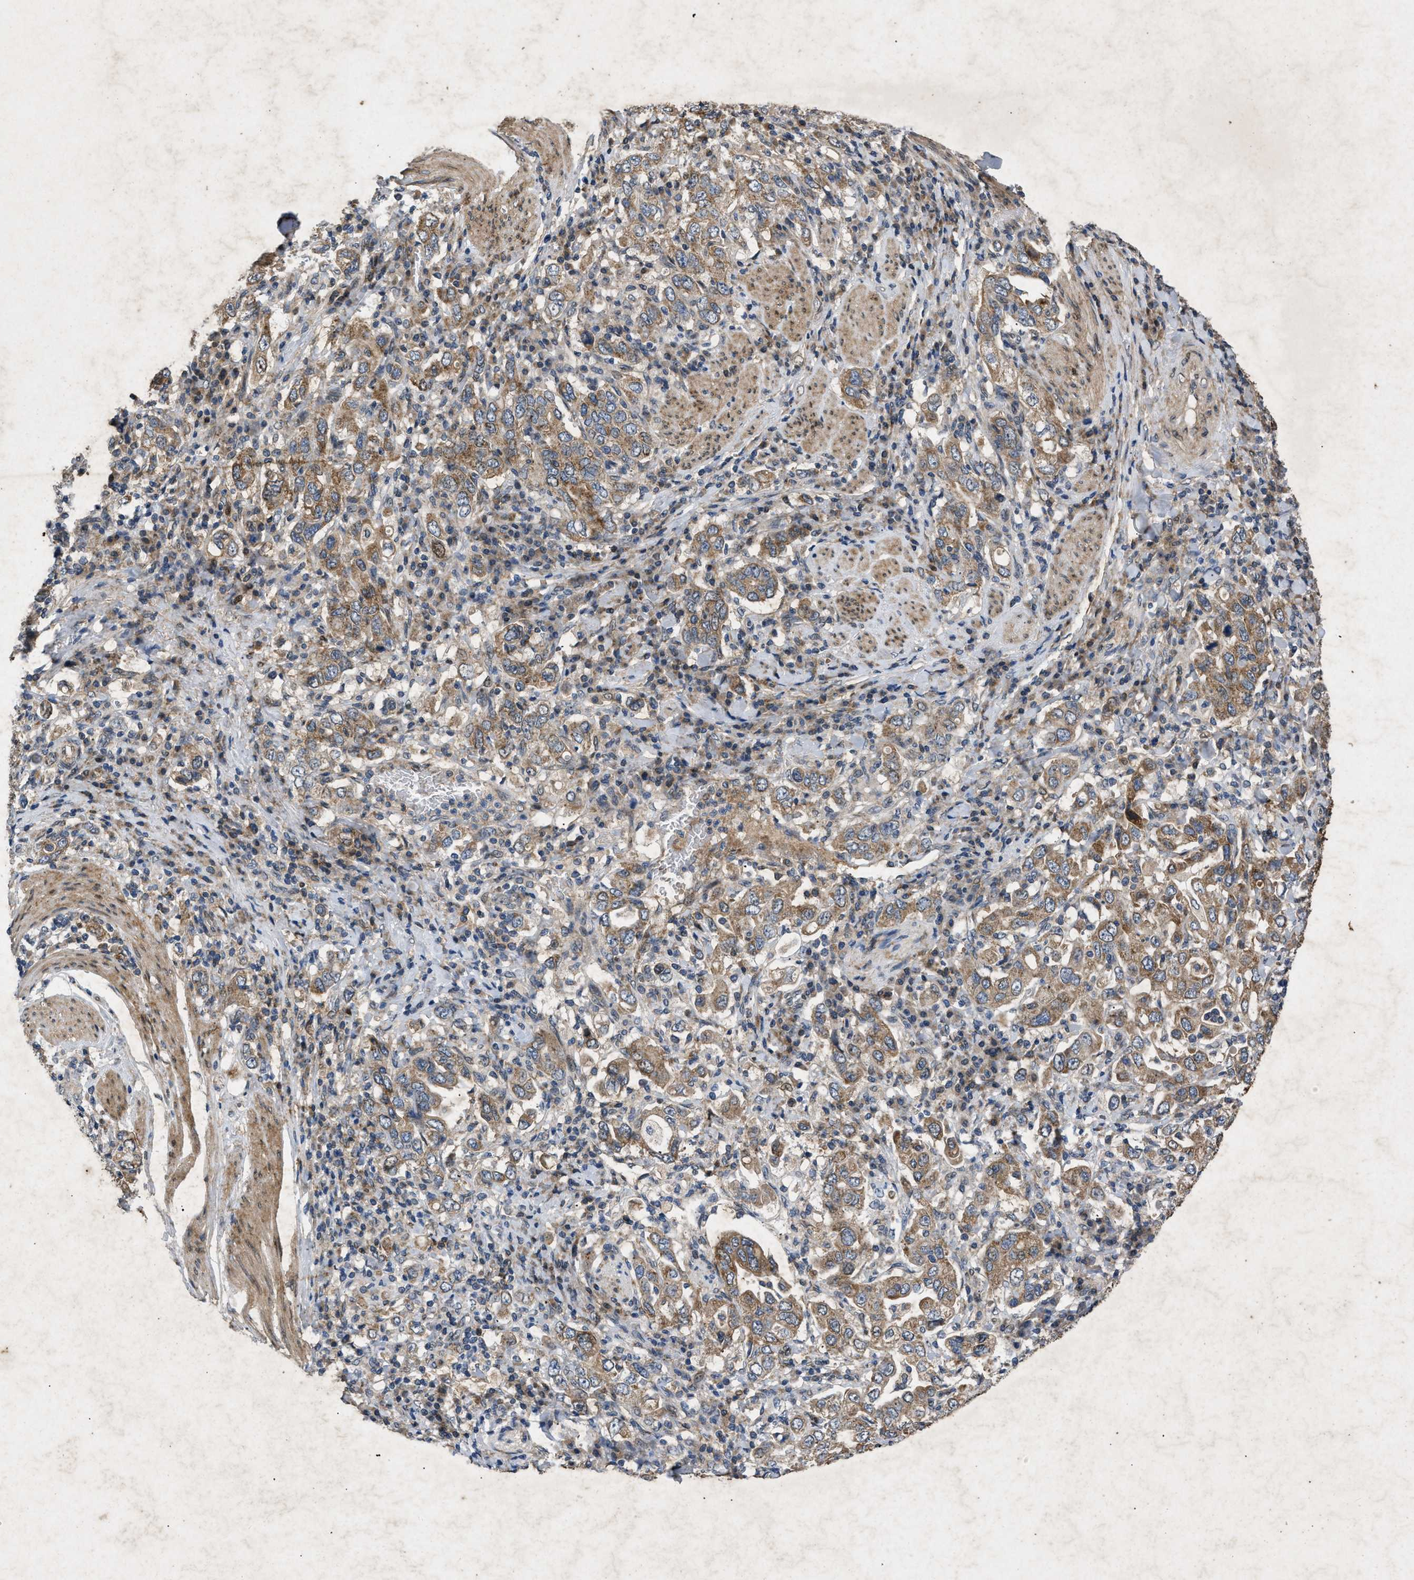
{"staining": {"intensity": "moderate", "quantity": ">75%", "location": "cytoplasmic/membranous"}, "tissue": "stomach cancer", "cell_type": "Tumor cells", "image_type": "cancer", "snomed": [{"axis": "morphology", "description": "Adenocarcinoma, NOS"}, {"axis": "topography", "description": "Stomach, upper"}], "caption": "Protein staining of stomach adenocarcinoma tissue reveals moderate cytoplasmic/membranous expression in approximately >75% of tumor cells.", "gene": "PRKG2", "patient": {"sex": "male", "age": 62}}